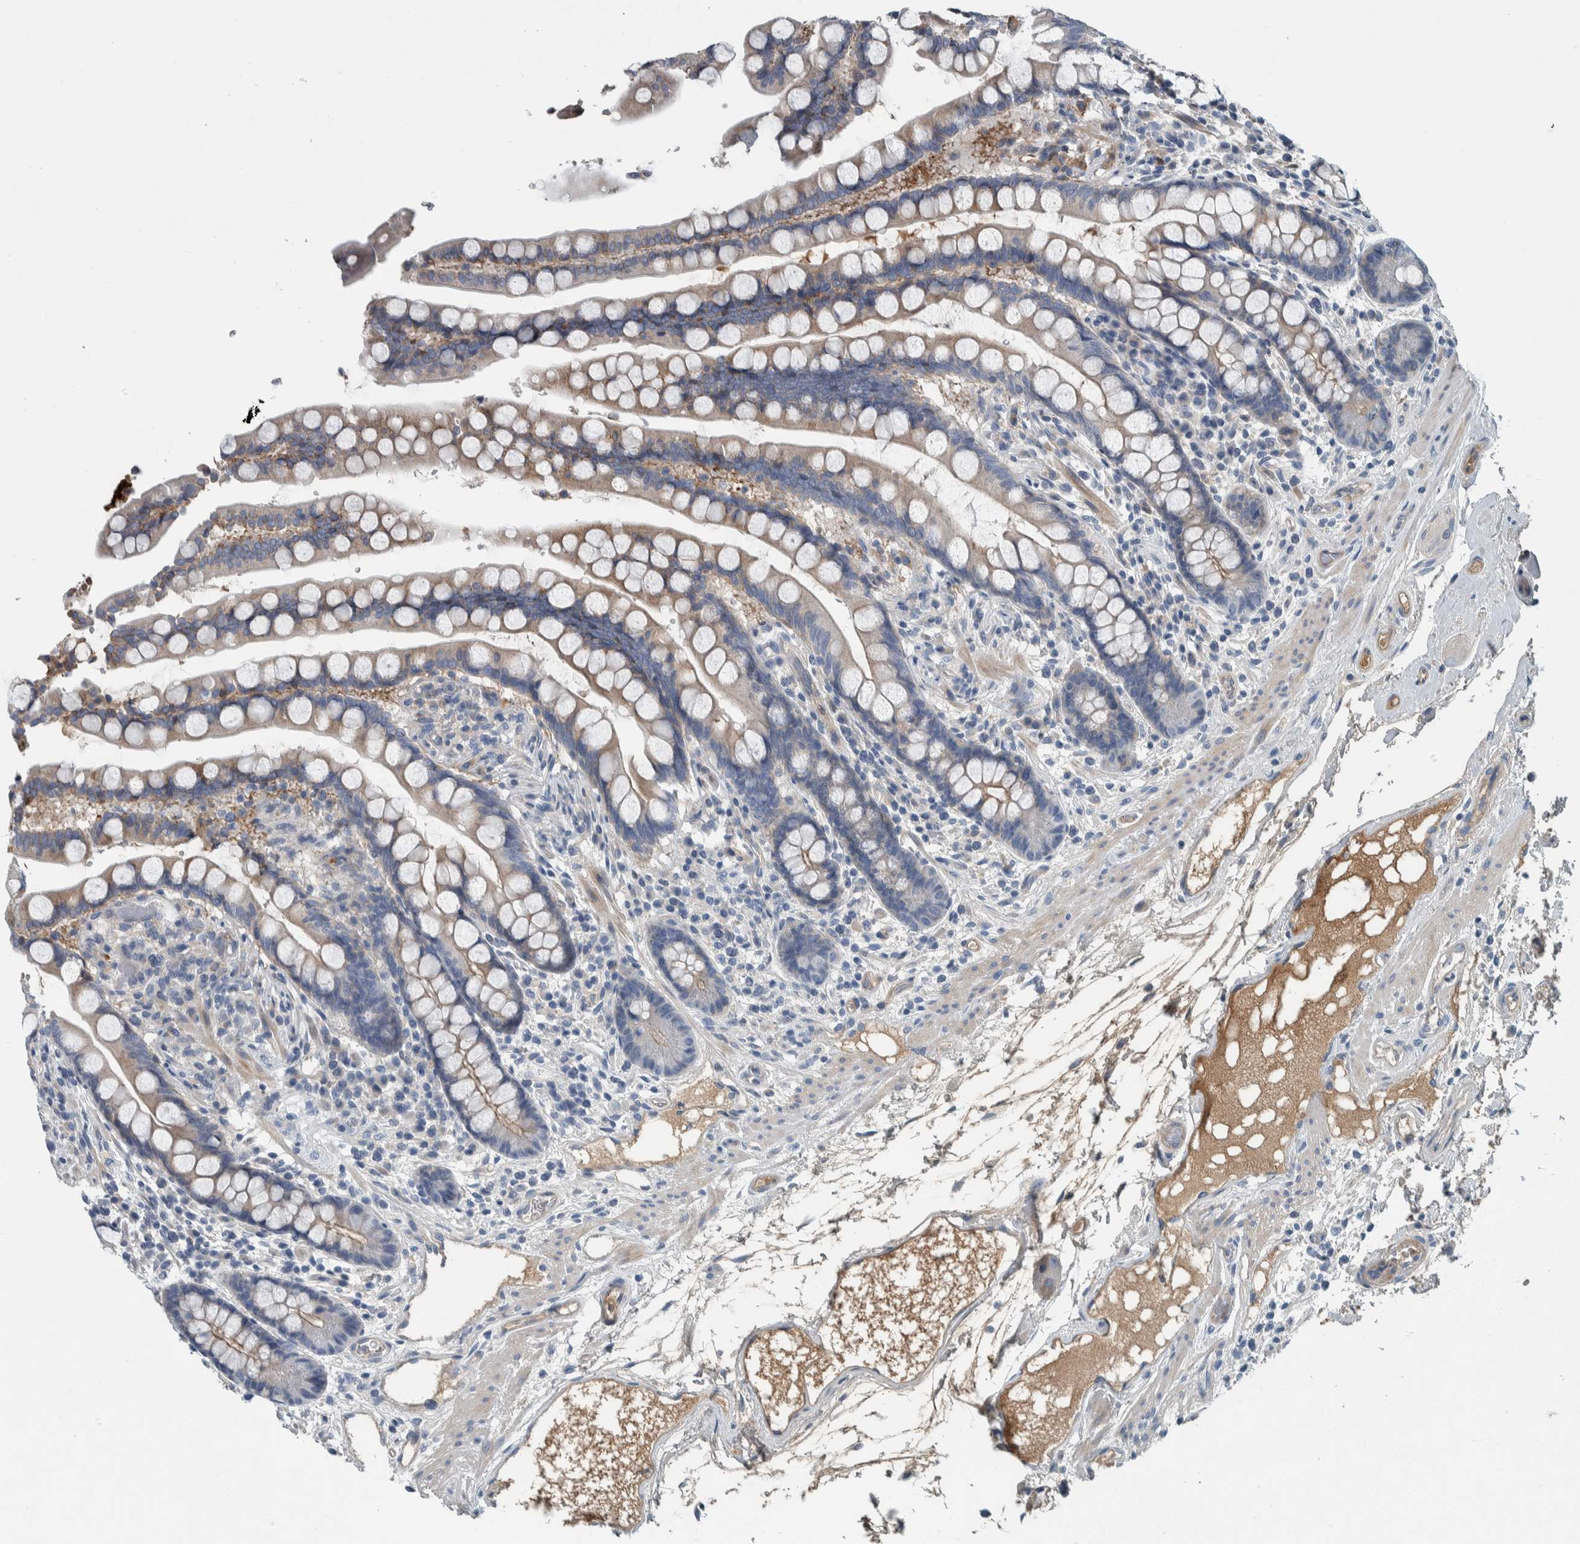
{"staining": {"intensity": "negative", "quantity": "none", "location": "none"}, "tissue": "colon", "cell_type": "Endothelial cells", "image_type": "normal", "snomed": [{"axis": "morphology", "description": "Normal tissue, NOS"}, {"axis": "topography", "description": "Colon"}], "caption": "Colon stained for a protein using immunohistochemistry (IHC) shows no staining endothelial cells.", "gene": "SERPINC1", "patient": {"sex": "male", "age": 73}}